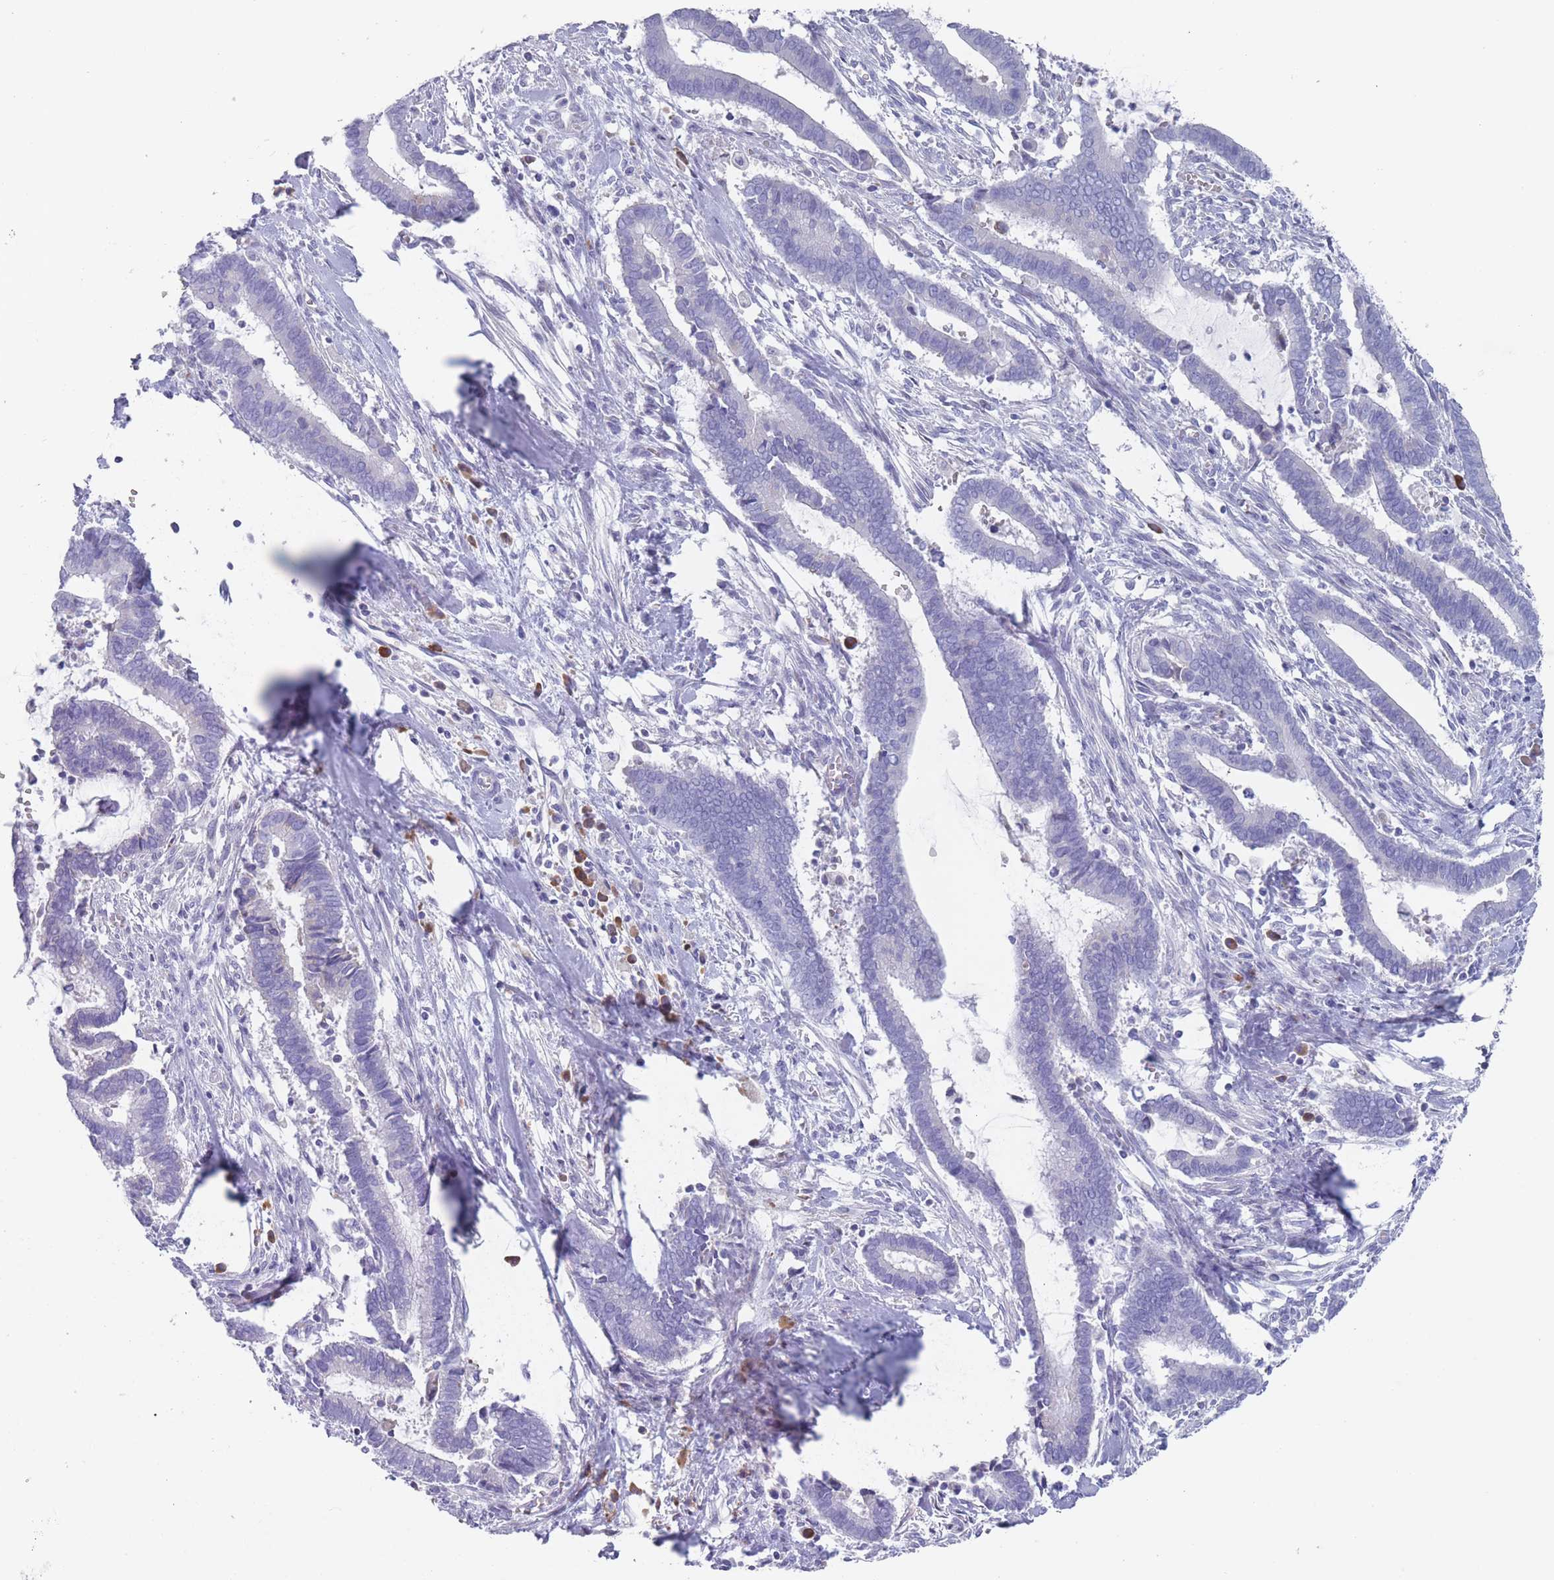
{"staining": {"intensity": "negative", "quantity": "none", "location": "none"}, "tissue": "cervical cancer", "cell_type": "Tumor cells", "image_type": "cancer", "snomed": [{"axis": "morphology", "description": "Adenocarcinoma, NOS"}, {"axis": "topography", "description": "Cervix"}], "caption": "Histopathology image shows no significant protein positivity in tumor cells of adenocarcinoma (cervical).", "gene": "ST8SIA5", "patient": {"sex": "female", "age": 44}}